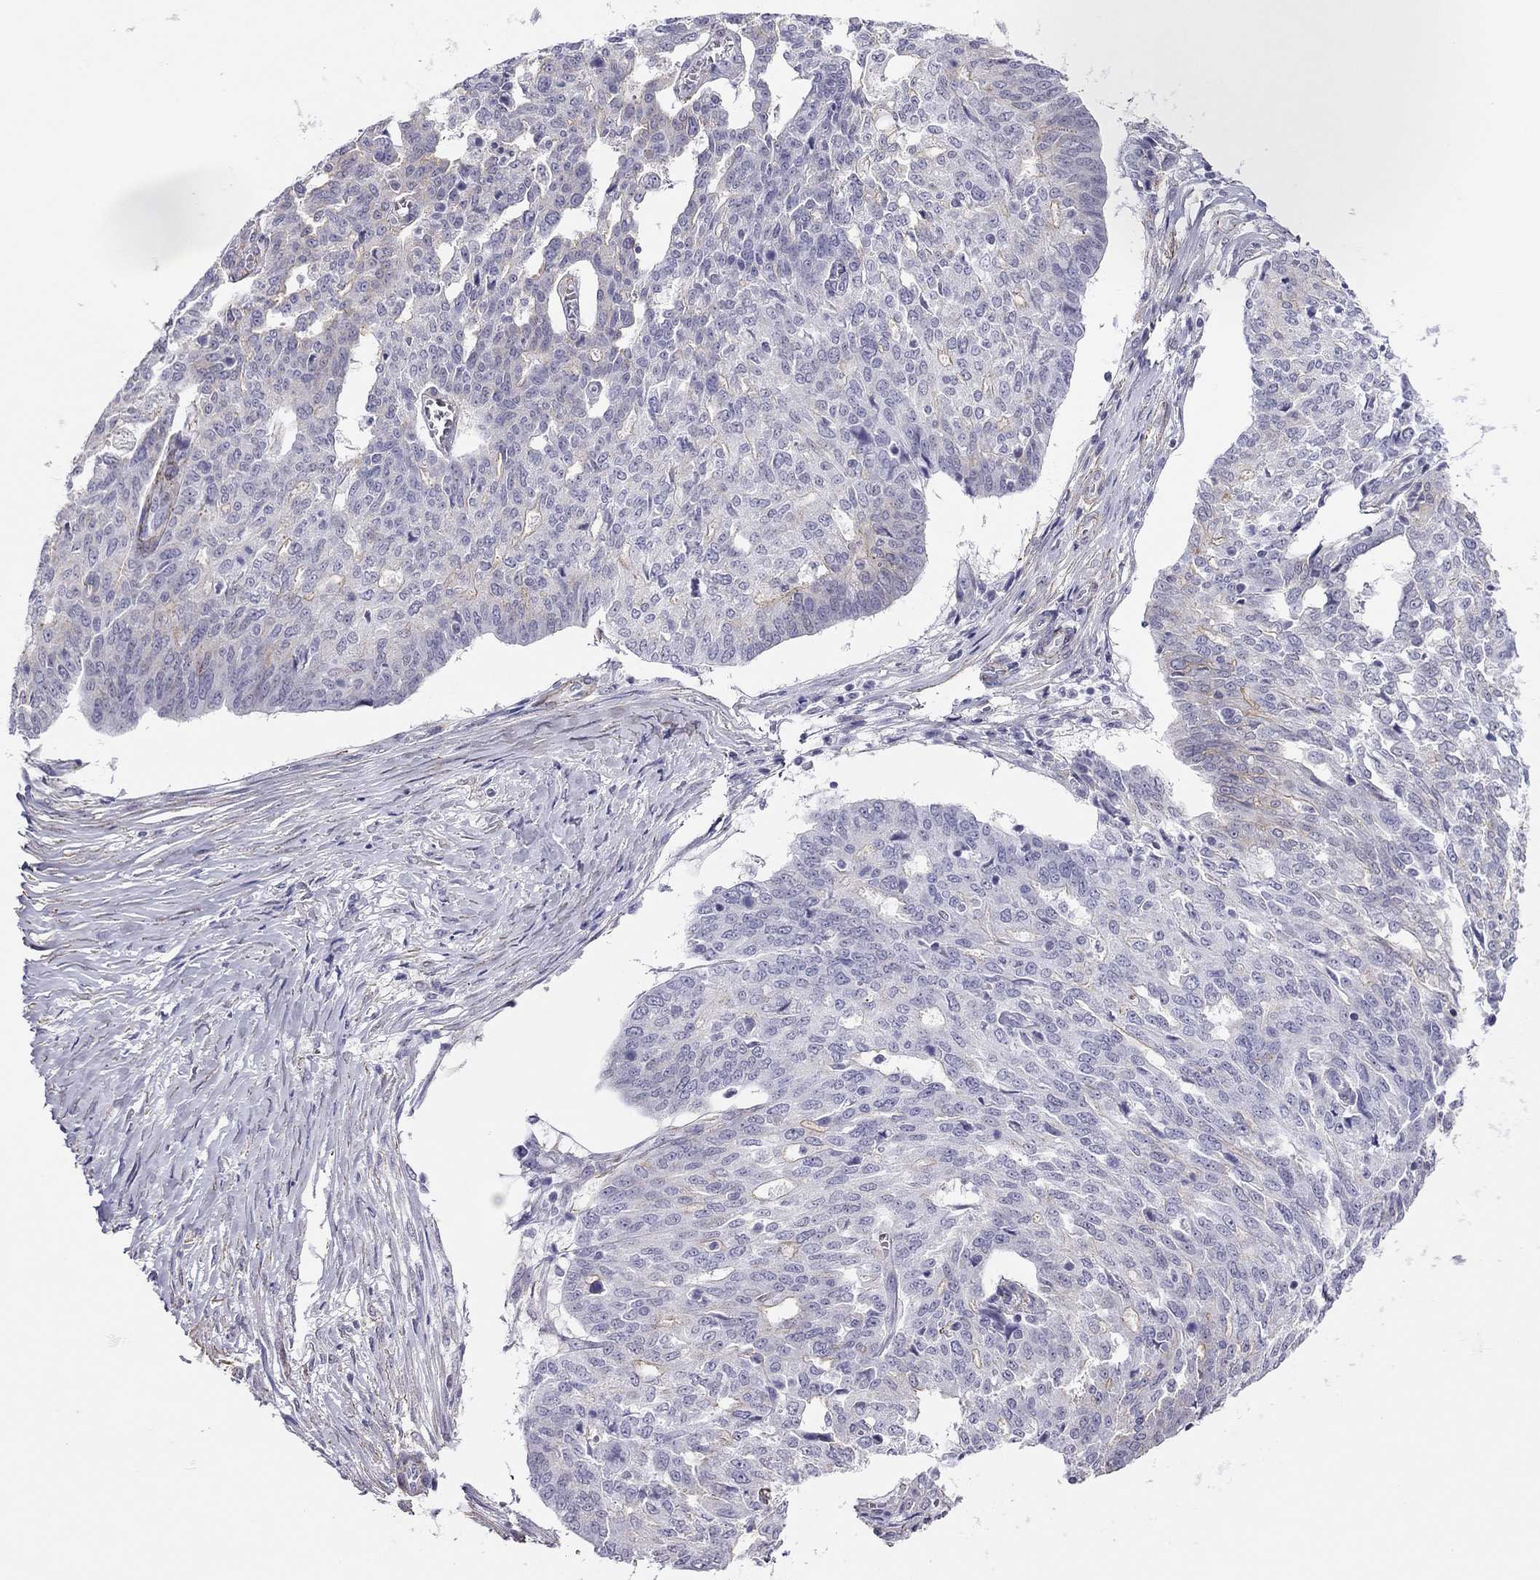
{"staining": {"intensity": "weak", "quantity": "<25%", "location": "cytoplasmic/membranous"}, "tissue": "ovarian cancer", "cell_type": "Tumor cells", "image_type": "cancer", "snomed": [{"axis": "morphology", "description": "Cystadenocarcinoma, serous, NOS"}, {"axis": "topography", "description": "Ovary"}], "caption": "Immunohistochemistry image of neoplastic tissue: human serous cystadenocarcinoma (ovarian) stained with DAB (3,3'-diaminobenzidine) displays no significant protein staining in tumor cells. (Immunohistochemistry, brightfield microscopy, high magnification).", "gene": "MYMX", "patient": {"sex": "female", "age": 67}}